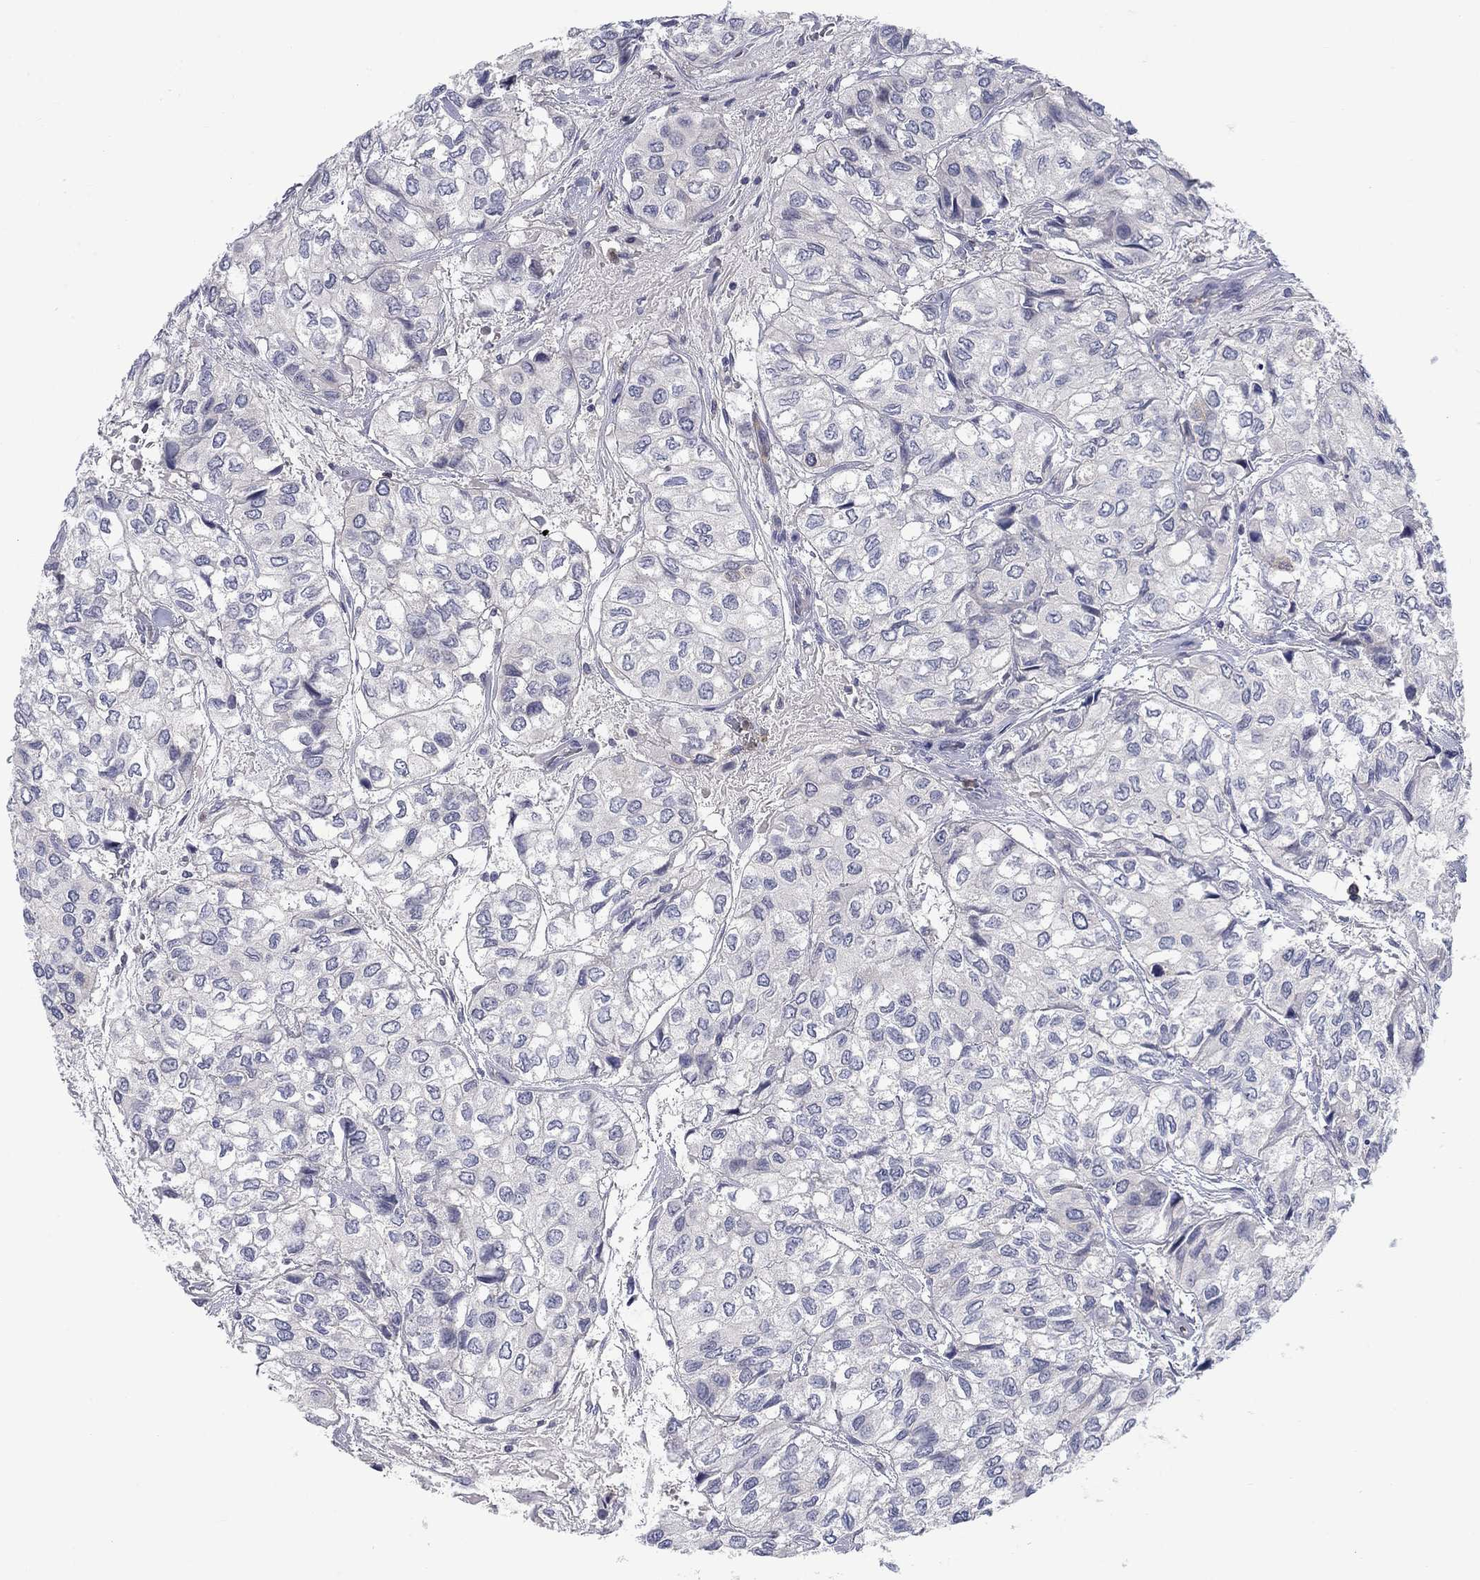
{"staining": {"intensity": "negative", "quantity": "none", "location": "none"}, "tissue": "urothelial cancer", "cell_type": "Tumor cells", "image_type": "cancer", "snomed": [{"axis": "morphology", "description": "Urothelial carcinoma, High grade"}, {"axis": "topography", "description": "Urinary bladder"}], "caption": "Tumor cells show no significant protein expression in urothelial carcinoma (high-grade).", "gene": "KIF15", "patient": {"sex": "male", "age": 73}}